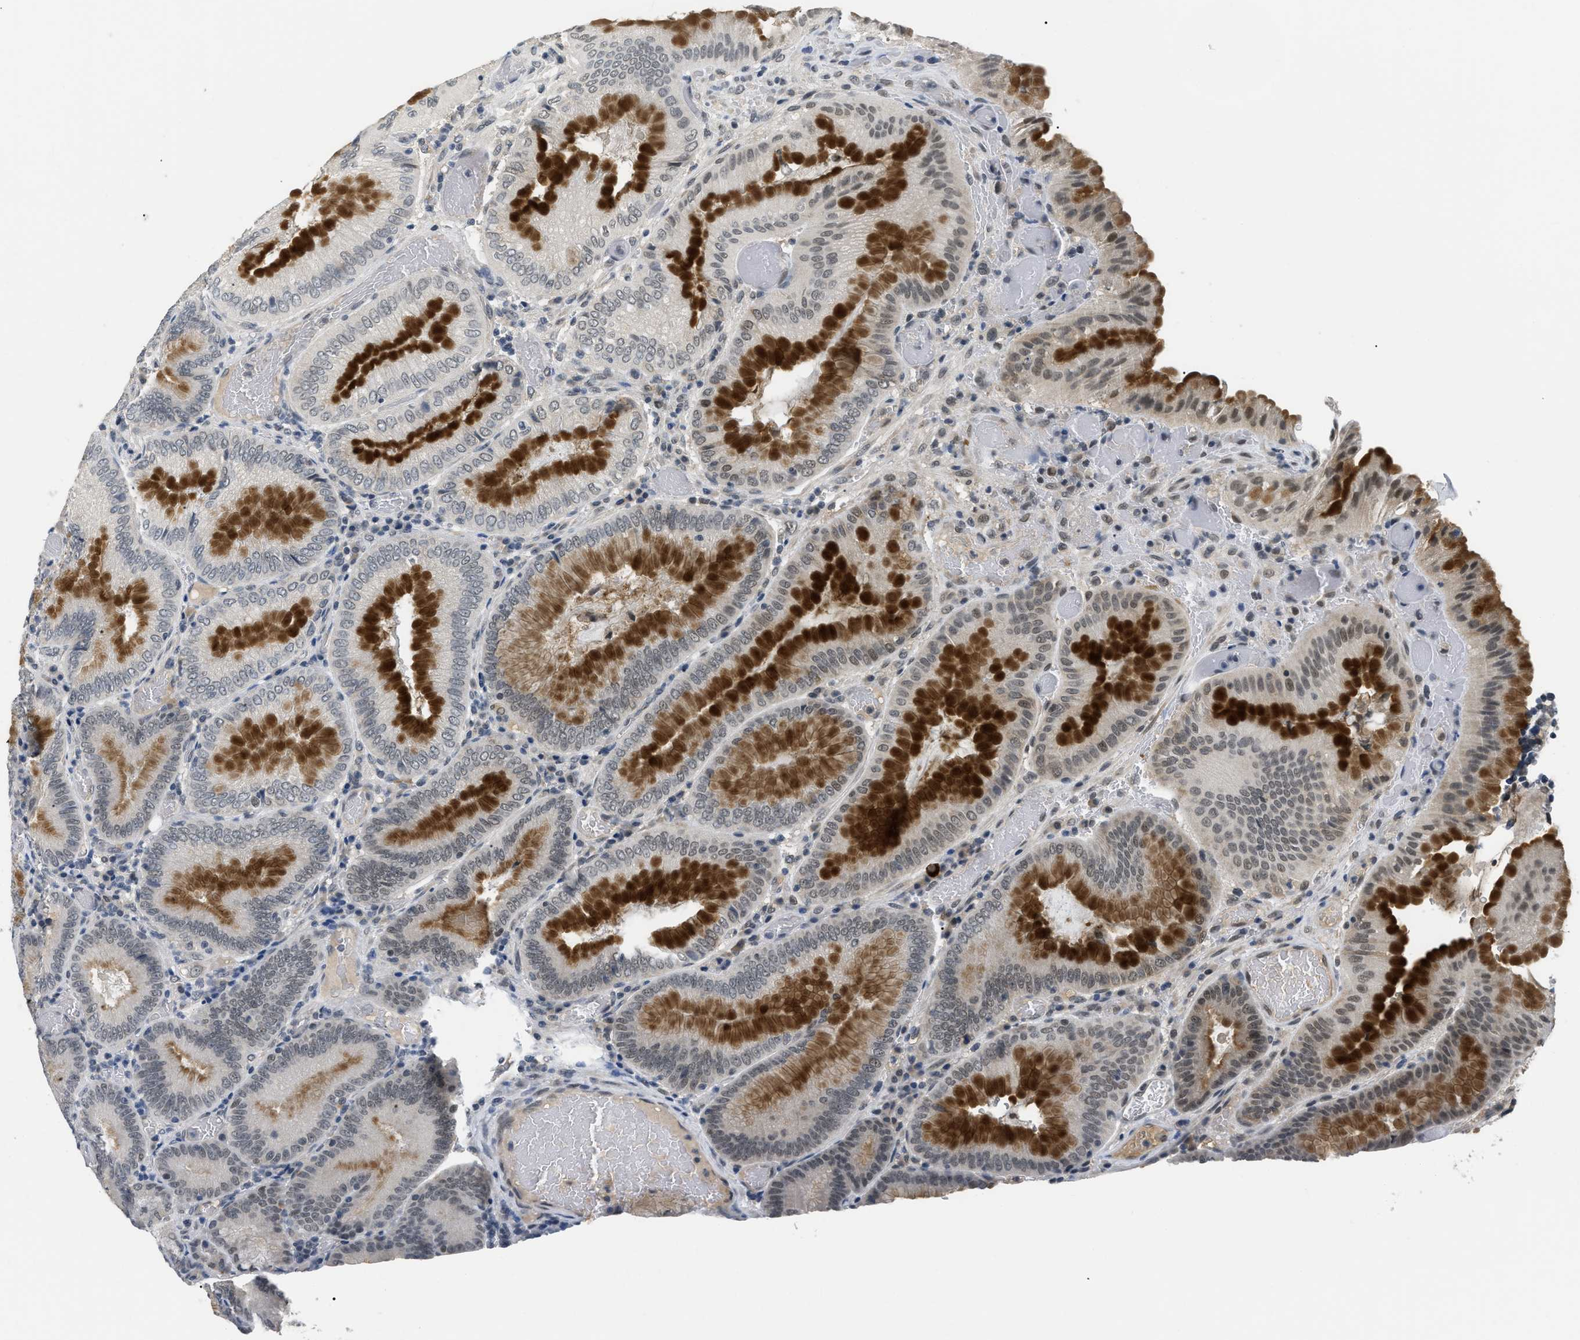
{"staining": {"intensity": "moderate", "quantity": "25%-75%", "location": "cytoplasmic/membranous"}, "tissue": "stomach", "cell_type": "Glandular cells", "image_type": "normal", "snomed": [{"axis": "morphology", "description": "Normal tissue, NOS"}, {"axis": "morphology", "description": "Carcinoid, malignant, NOS"}, {"axis": "topography", "description": "Stomach, upper"}], "caption": "Brown immunohistochemical staining in benign human stomach exhibits moderate cytoplasmic/membranous staining in approximately 25%-75% of glandular cells.", "gene": "MZF1", "patient": {"sex": "male", "age": 39}}